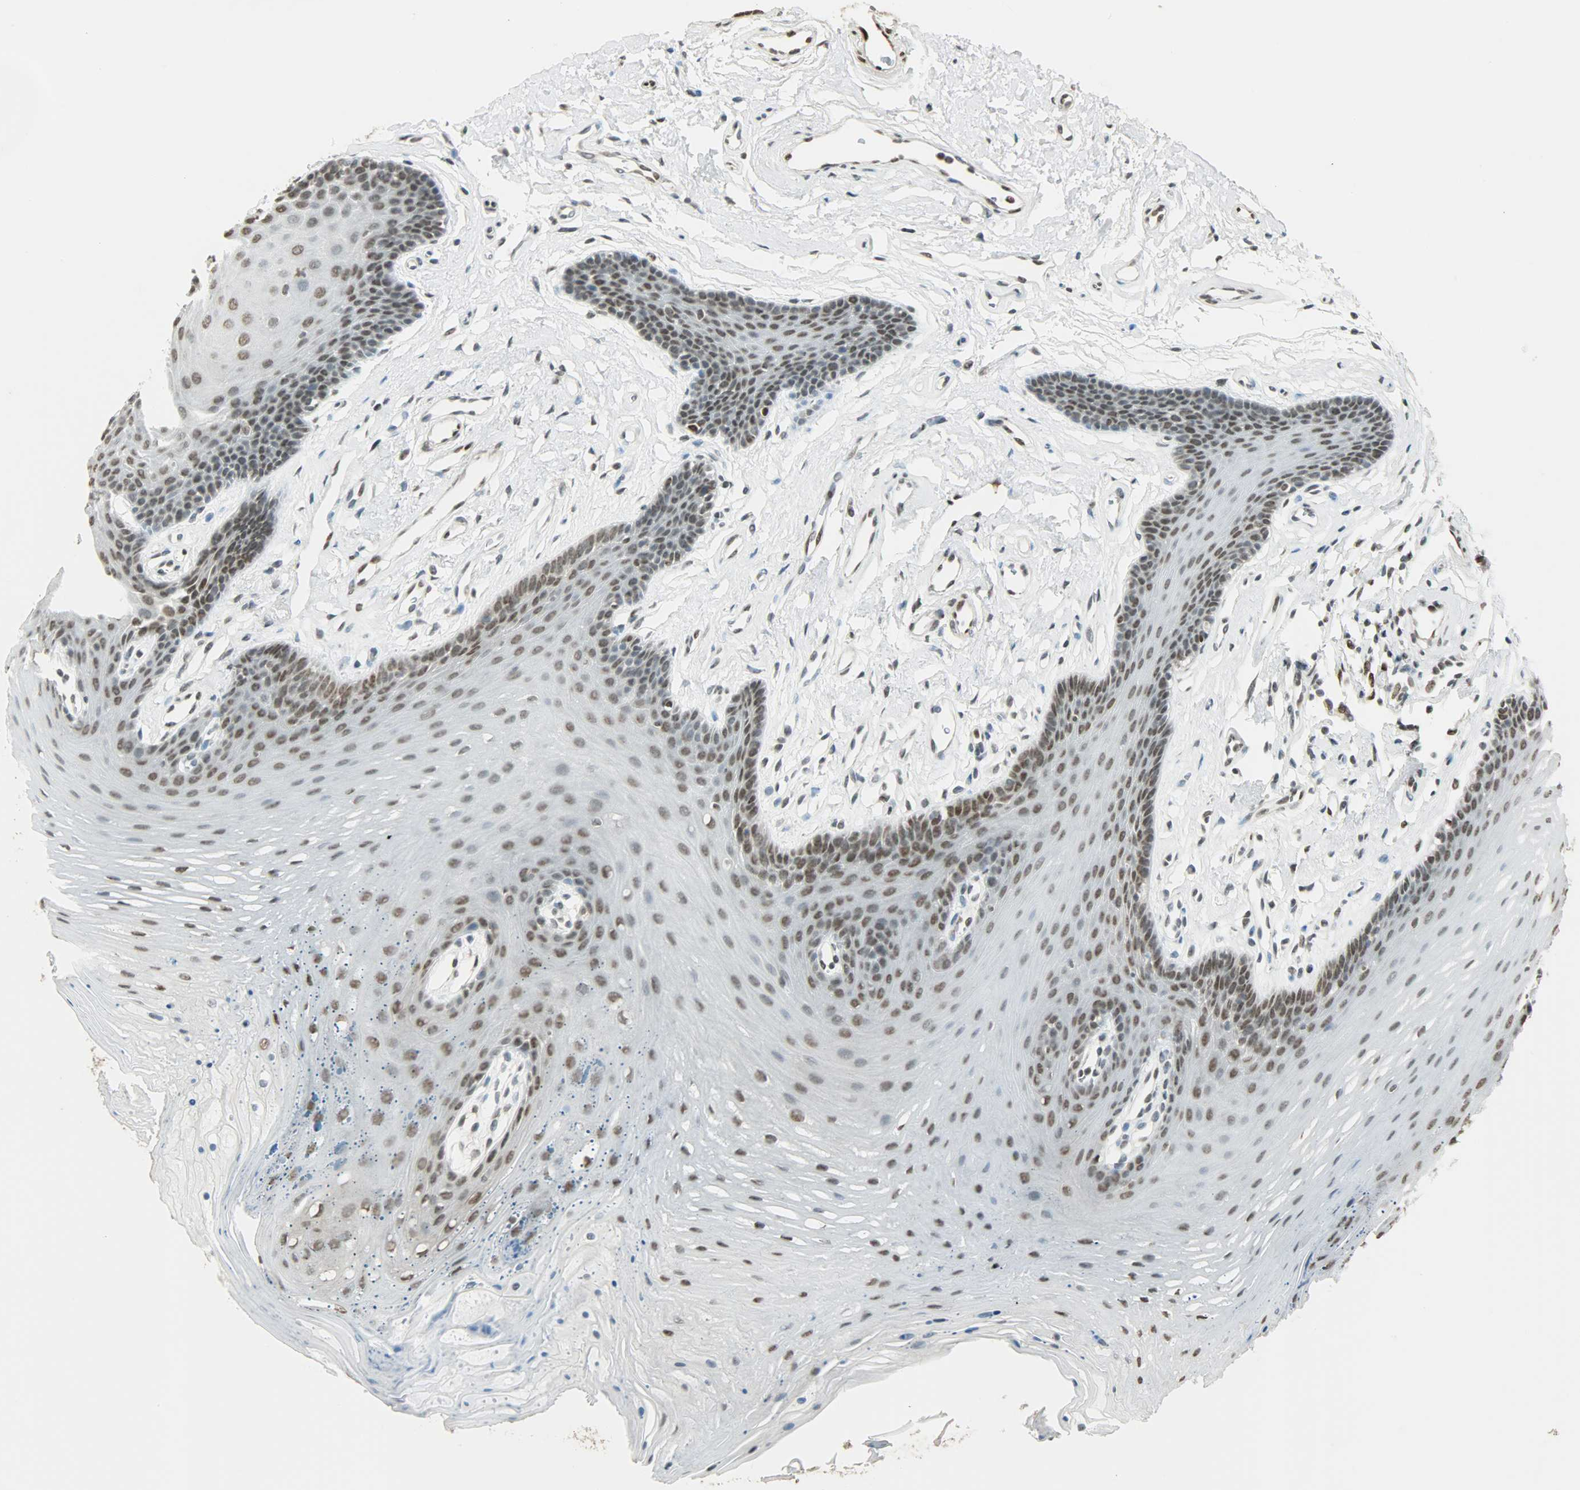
{"staining": {"intensity": "moderate", "quantity": "25%-75%", "location": "nuclear"}, "tissue": "oral mucosa", "cell_type": "Squamous epithelial cells", "image_type": "normal", "snomed": [{"axis": "morphology", "description": "Normal tissue, NOS"}, {"axis": "topography", "description": "Oral tissue"}], "caption": "Immunohistochemistry (IHC) (DAB) staining of unremarkable oral mucosa demonstrates moderate nuclear protein expression in about 25%-75% of squamous epithelial cells. The staining was performed using DAB (3,3'-diaminobenzidine) to visualize the protein expression in brown, while the nuclei were stained in blue with hematoxylin (Magnification: 20x).", "gene": "MYEF2", "patient": {"sex": "male", "age": 62}}